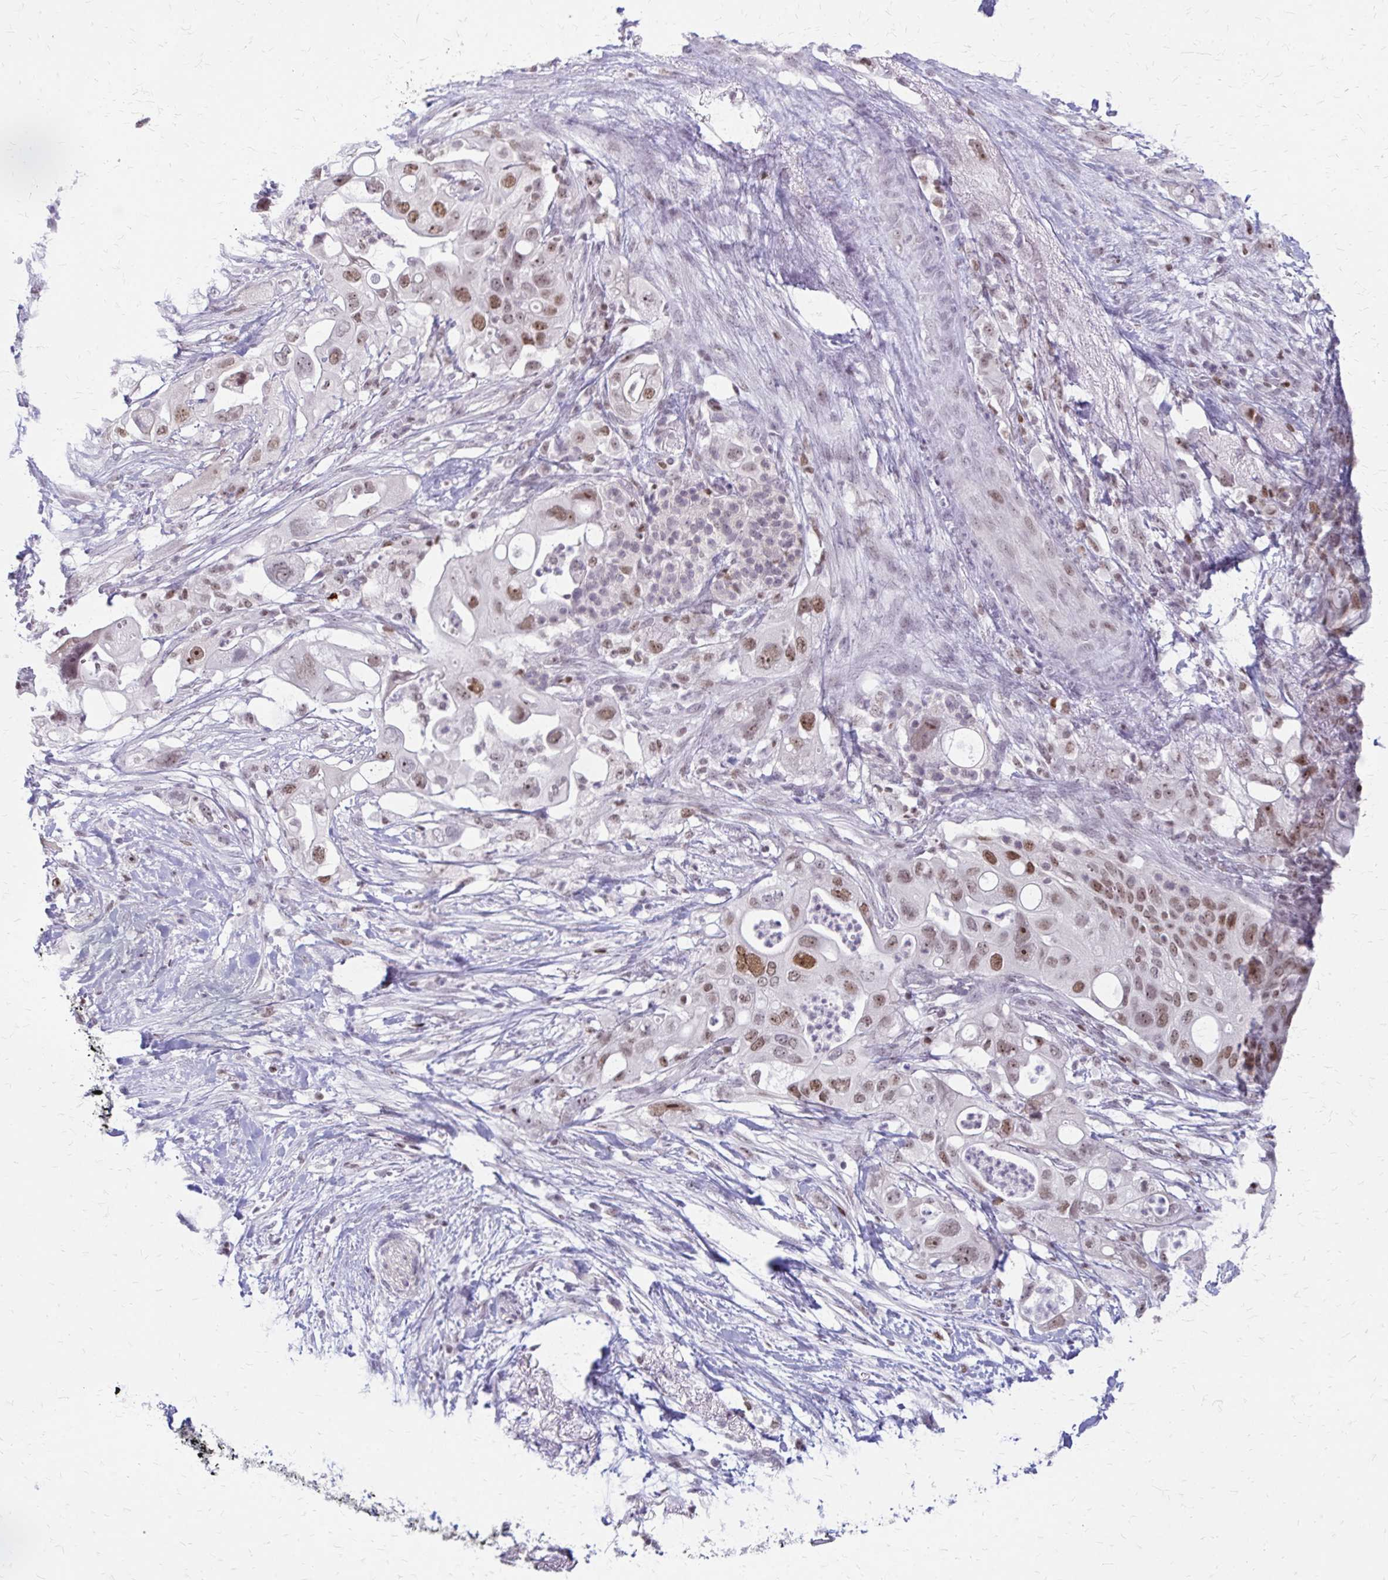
{"staining": {"intensity": "moderate", "quantity": ">75%", "location": "nuclear"}, "tissue": "pancreatic cancer", "cell_type": "Tumor cells", "image_type": "cancer", "snomed": [{"axis": "morphology", "description": "Adenocarcinoma, NOS"}, {"axis": "topography", "description": "Pancreas"}], "caption": "High-power microscopy captured an immunohistochemistry (IHC) photomicrograph of pancreatic cancer, revealing moderate nuclear staining in approximately >75% of tumor cells.", "gene": "EED", "patient": {"sex": "female", "age": 72}}